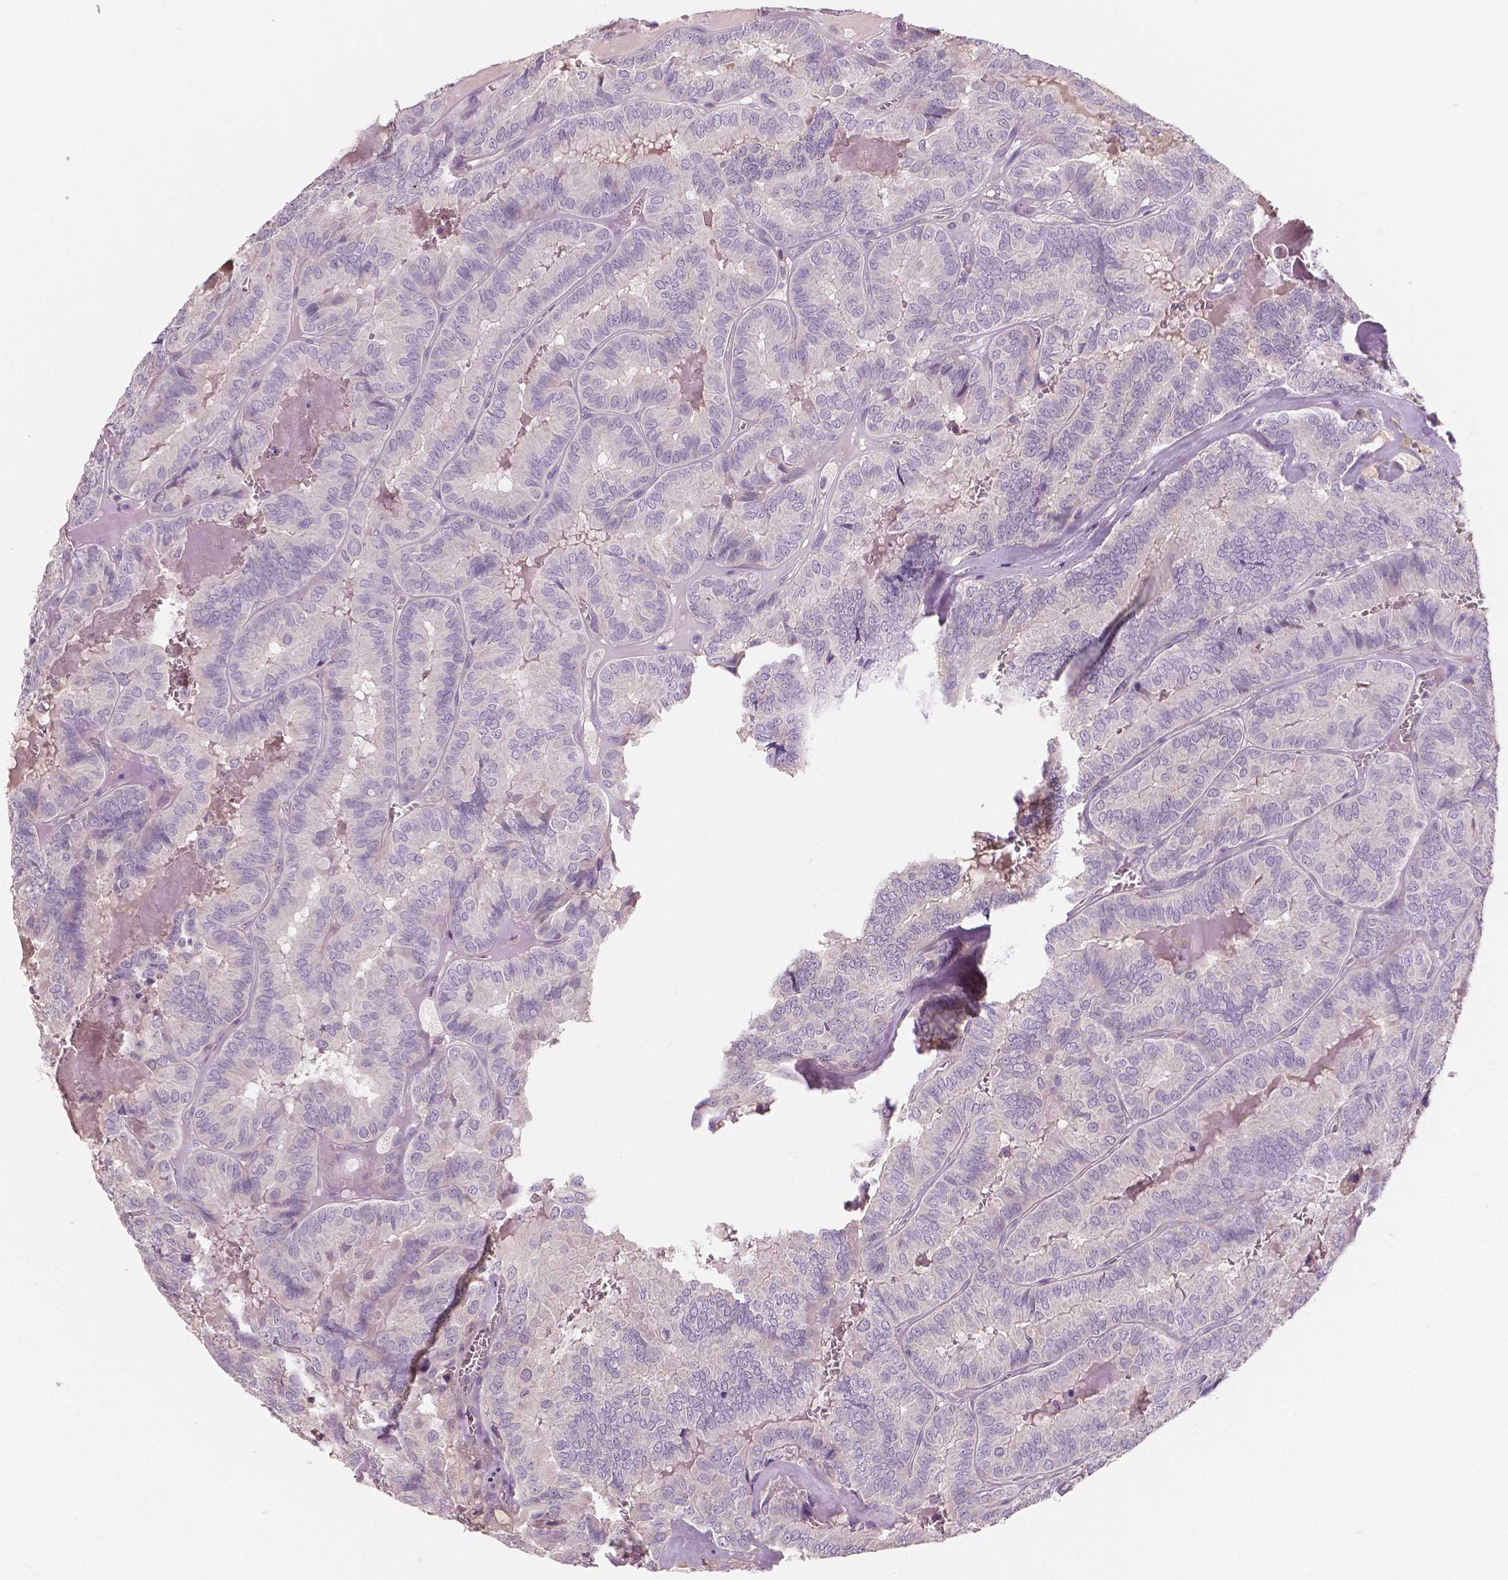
{"staining": {"intensity": "negative", "quantity": "none", "location": "none"}, "tissue": "thyroid cancer", "cell_type": "Tumor cells", "image_type": "cancer", "snomed": [{"axis": "morphology", "description": "Papillary adenocarcinoma, NOS"}, {"axis": "topography", "description": "Thyroid gland"}], "caption": "DAB immunohistochemical staining of thyroid papillary adenocarcinoma shows no significant staining in tumor cells.", "gene": "LSM14B", "patient": {"sex": "female", "age": 75}}